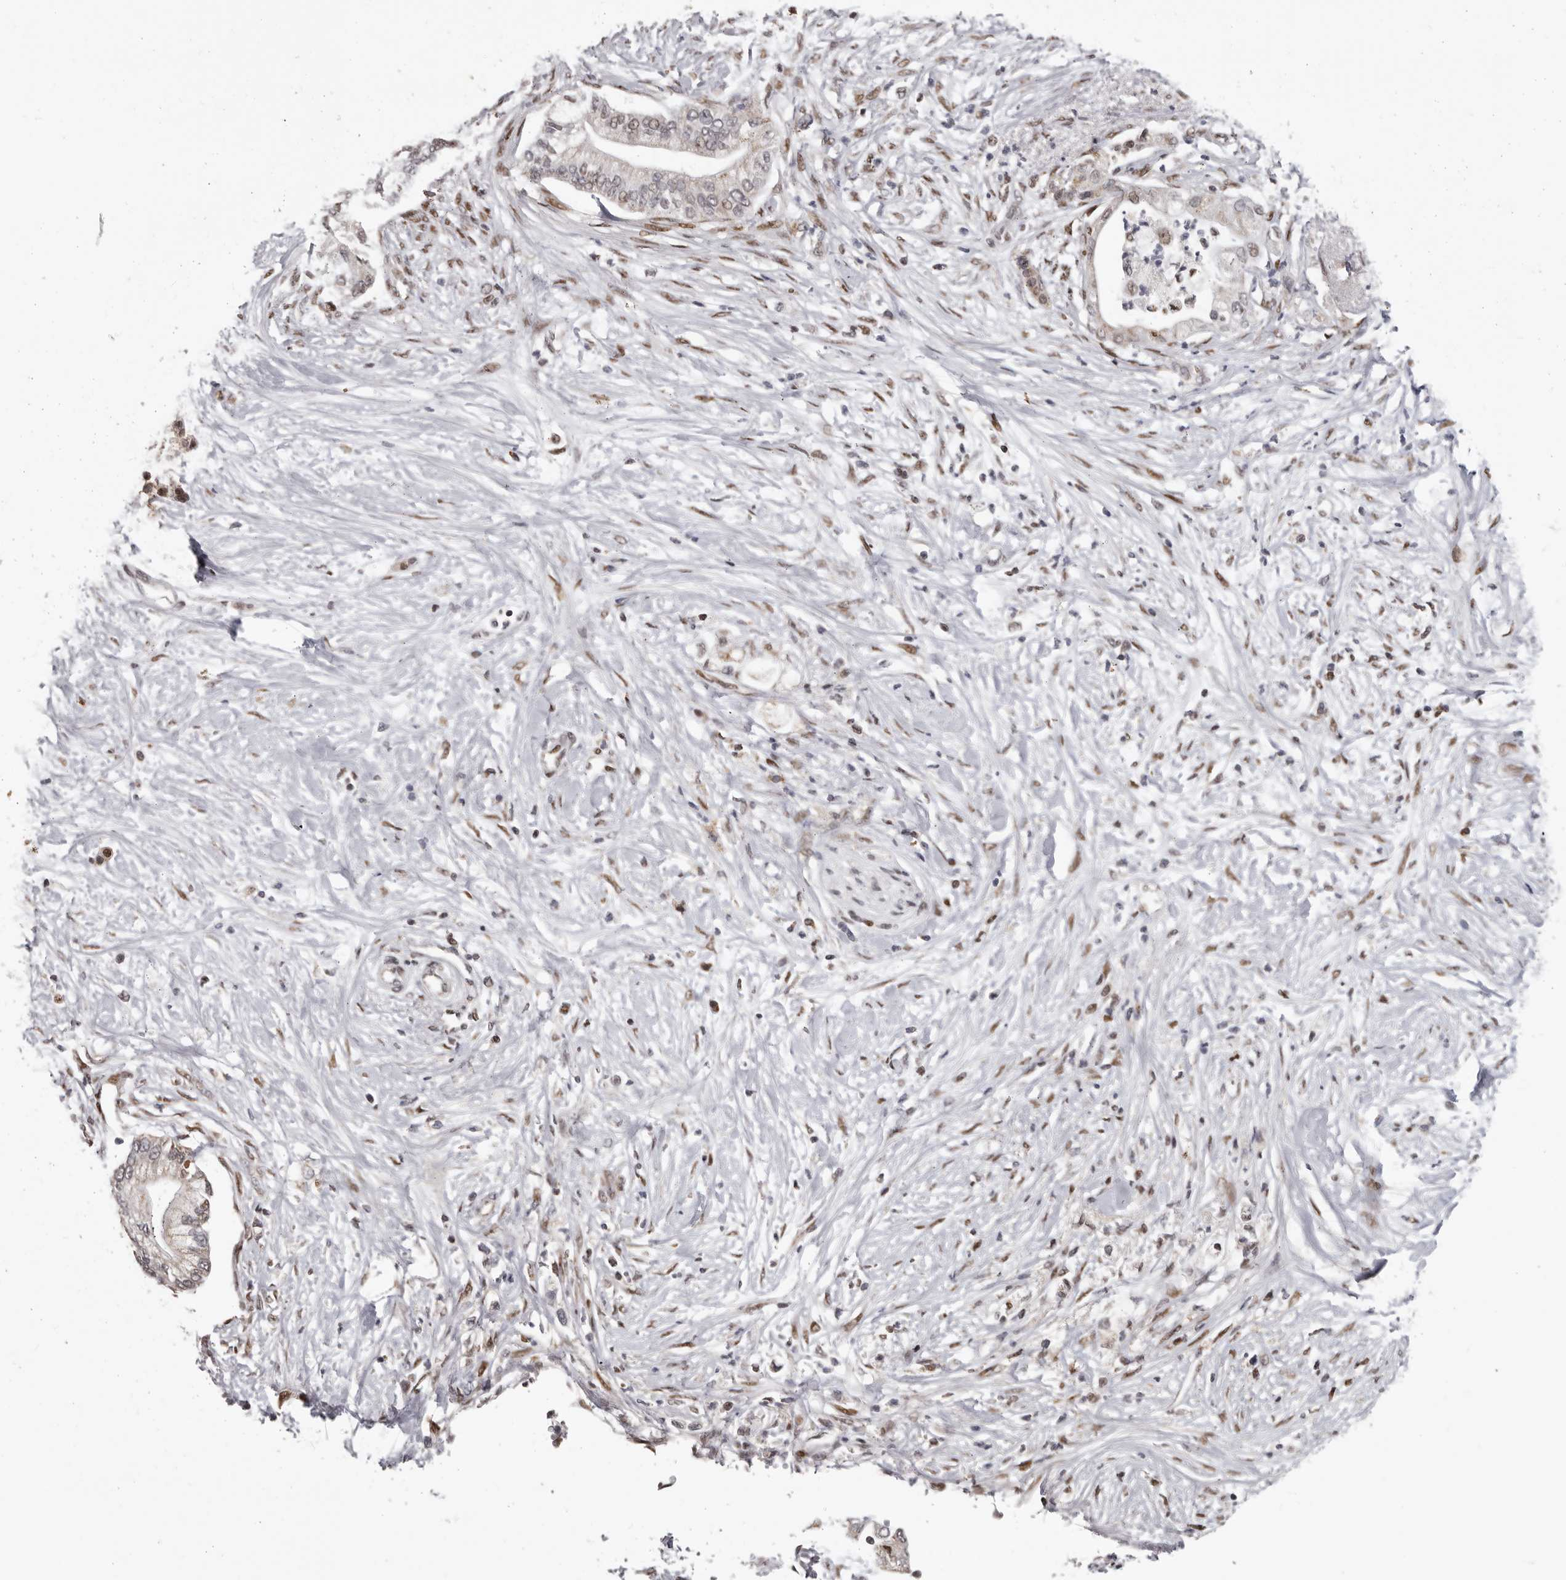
{"staining": {"intensity": "weak", "quantity": "<25%", "location": "nuclear"}, "tissue": "pancreatic cancer", "cell_type": "Tumor cells", "image_type": "cancer", "snomed": [{"axis": "morphology", "description": "Normal tissue, NOS"}, {"axis": "morphology", "description": "Adenocarcinoma, NOS"}, {"axis": "topography", "description": "Pancreas"}, {"axis": "topography", "description": "Duodenum"}], "caption": "This is an immunohistochemistry (IHC) histopathology image of human pancreatic cancer (adenocarcinoma). There is no staining in tumor cells.", "gene": "C17orf99", "patient": {"sex": "female", "age": 60}}